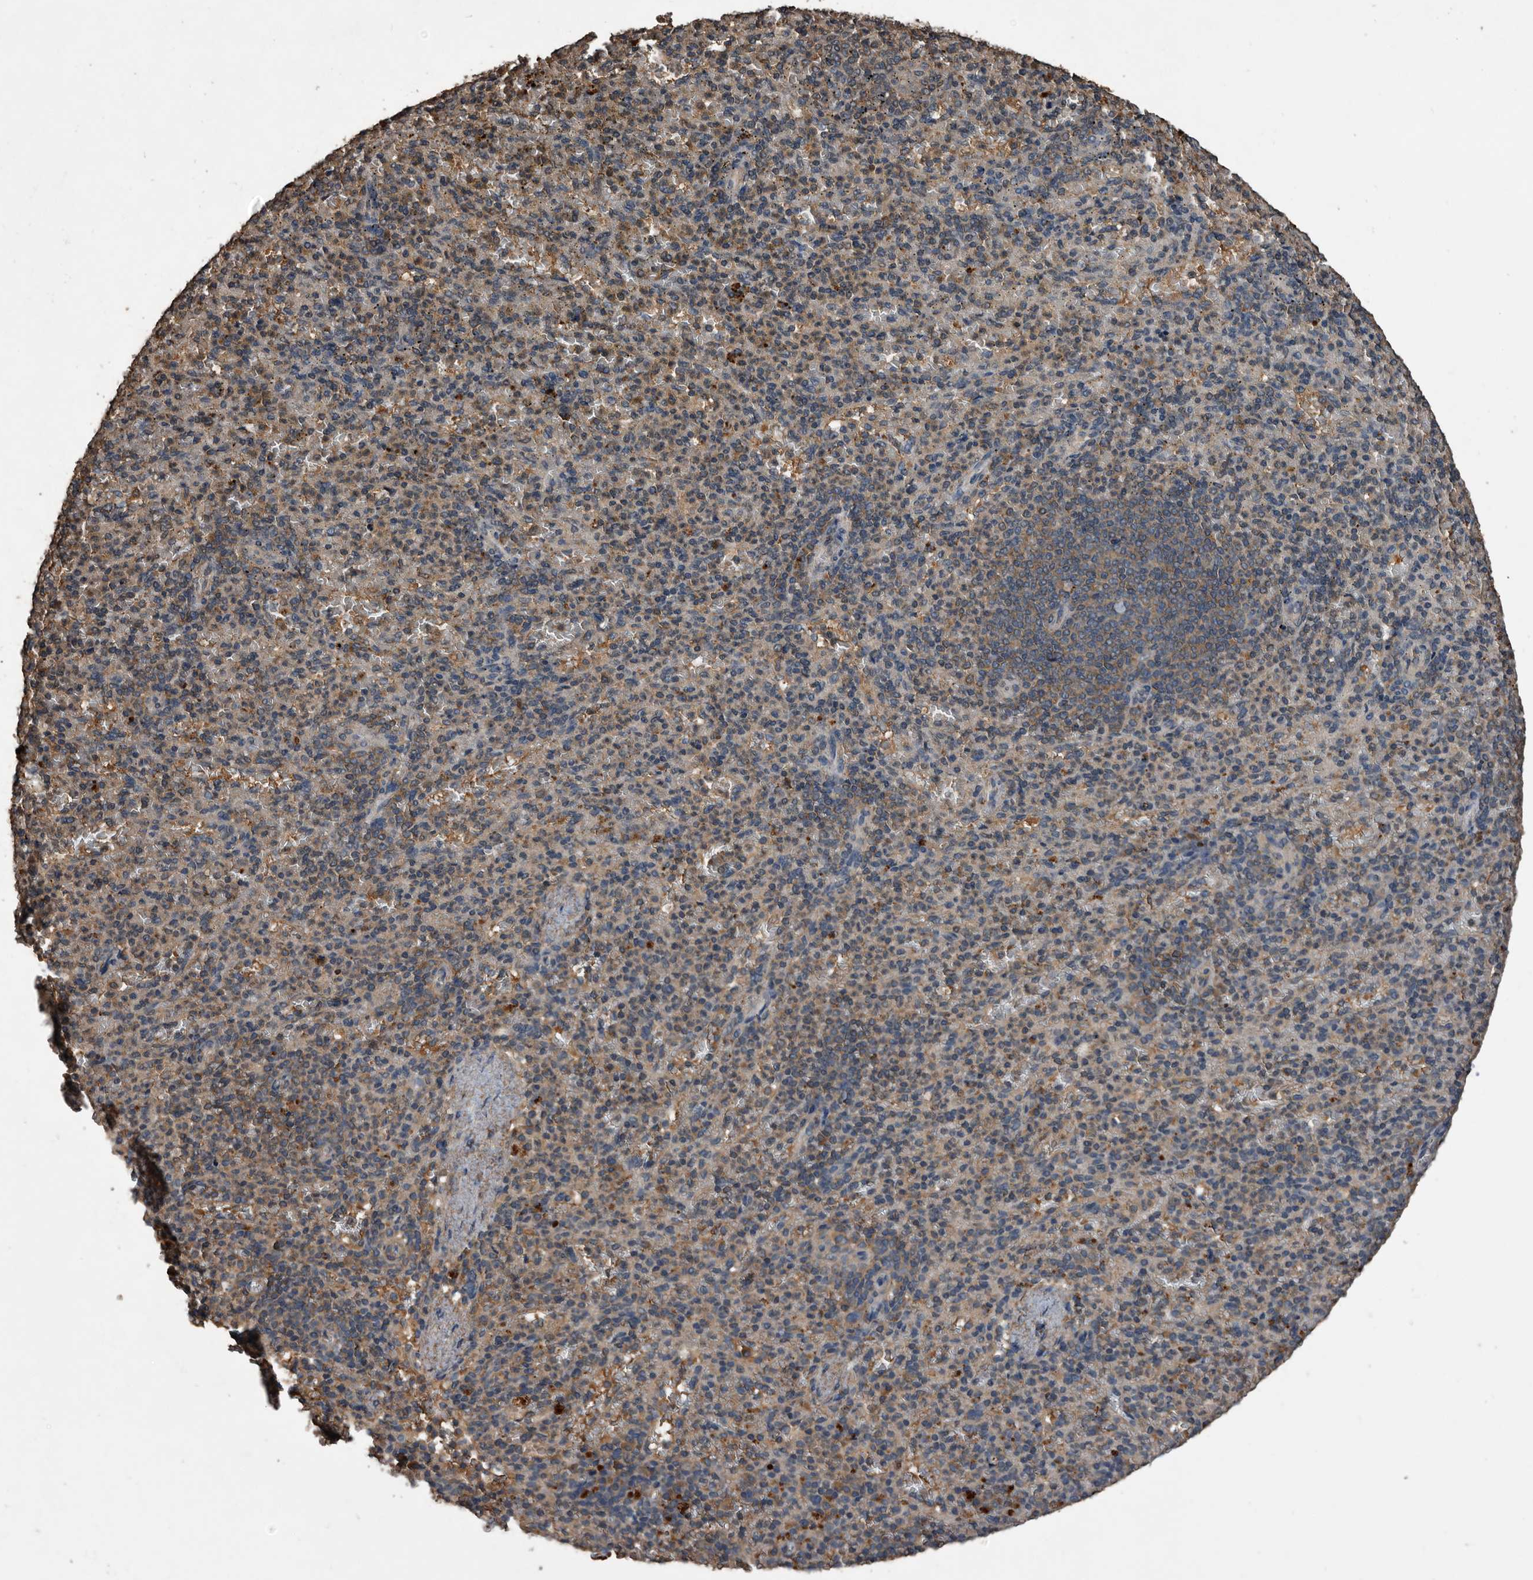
{"staining": {"intensity": "moderate", "quantity": "25%-75%", "location": "cytoplasmic/membranous"}, "tissue": "spleen", "cell_type": "Cells in red pulp", "image_type": "normal", "snomed": [{"axis": "morphology", "description": "Normal tissue, NOS"}, {"axis": "topography", "description": "Spleen"}], "caption": "DAB (3,3'-diaminobenzidine) immunohistochemical staining of normal spleen exhibits moderate cytoplasmic/membranous protein positivity in approximately 25%-75% of cells in red pulp.", "gene": "NRBP1", "patient": {"sex": "female", "age": 74}}